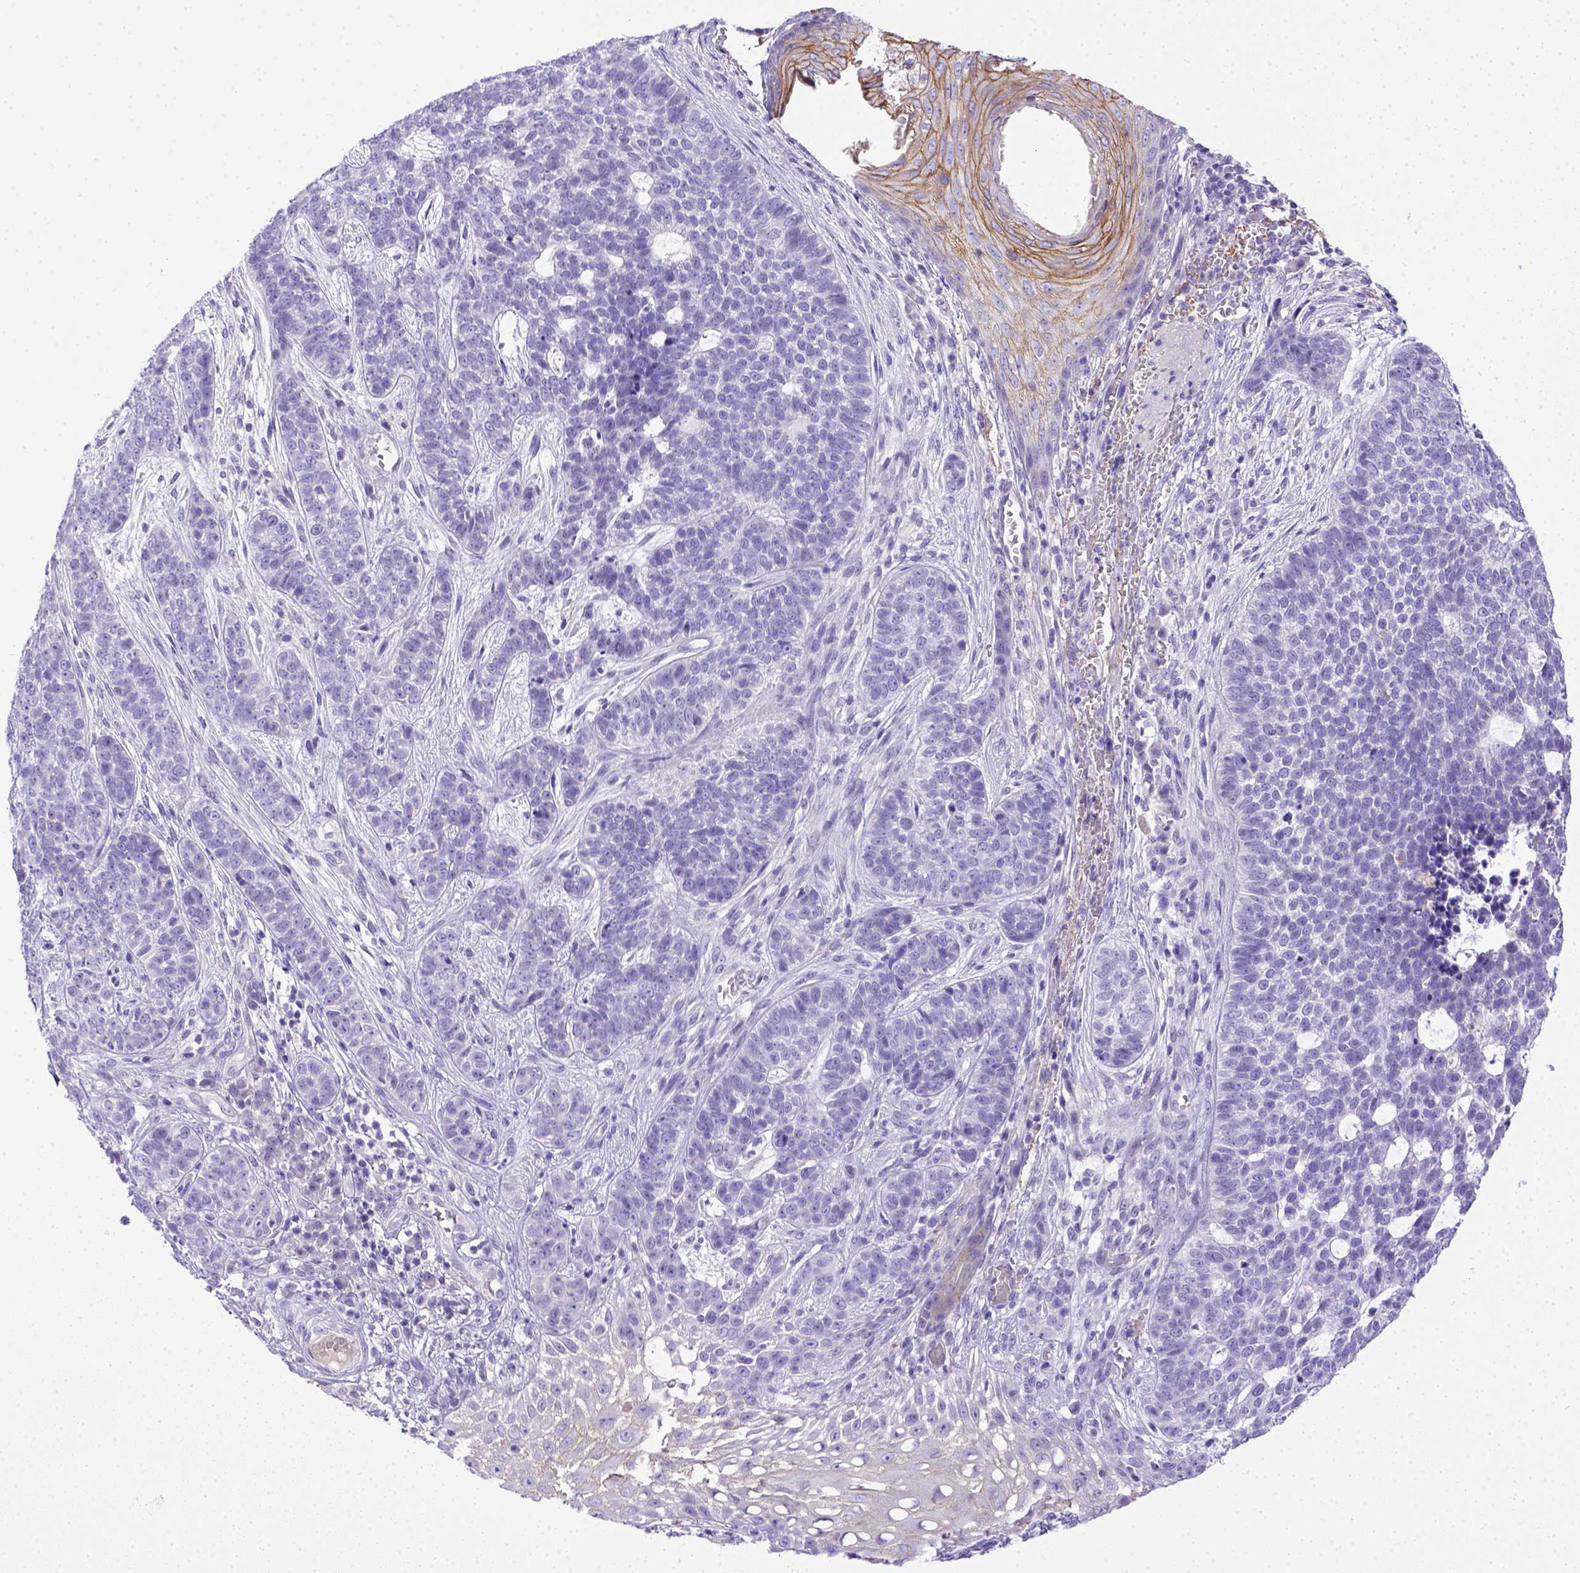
{"staining": {"intensity": "negative", "quantity": "none", "location": "none"}, "tissue": "skin cancer", "cell_type": "Tumor cells", "image_type": "cancer", "snomed": [{"axis": "morphology", "description": "Basal cell carcinoma"}, {"axis": "topography", "description": "Skin"}], "caption": "Tumor cells show no significant protein staining in skin cancer. (IHC, brightfield microscopy, high magnification).", "gene": "BTN1A1", "patient": {"sex": "female", "age": 69}}